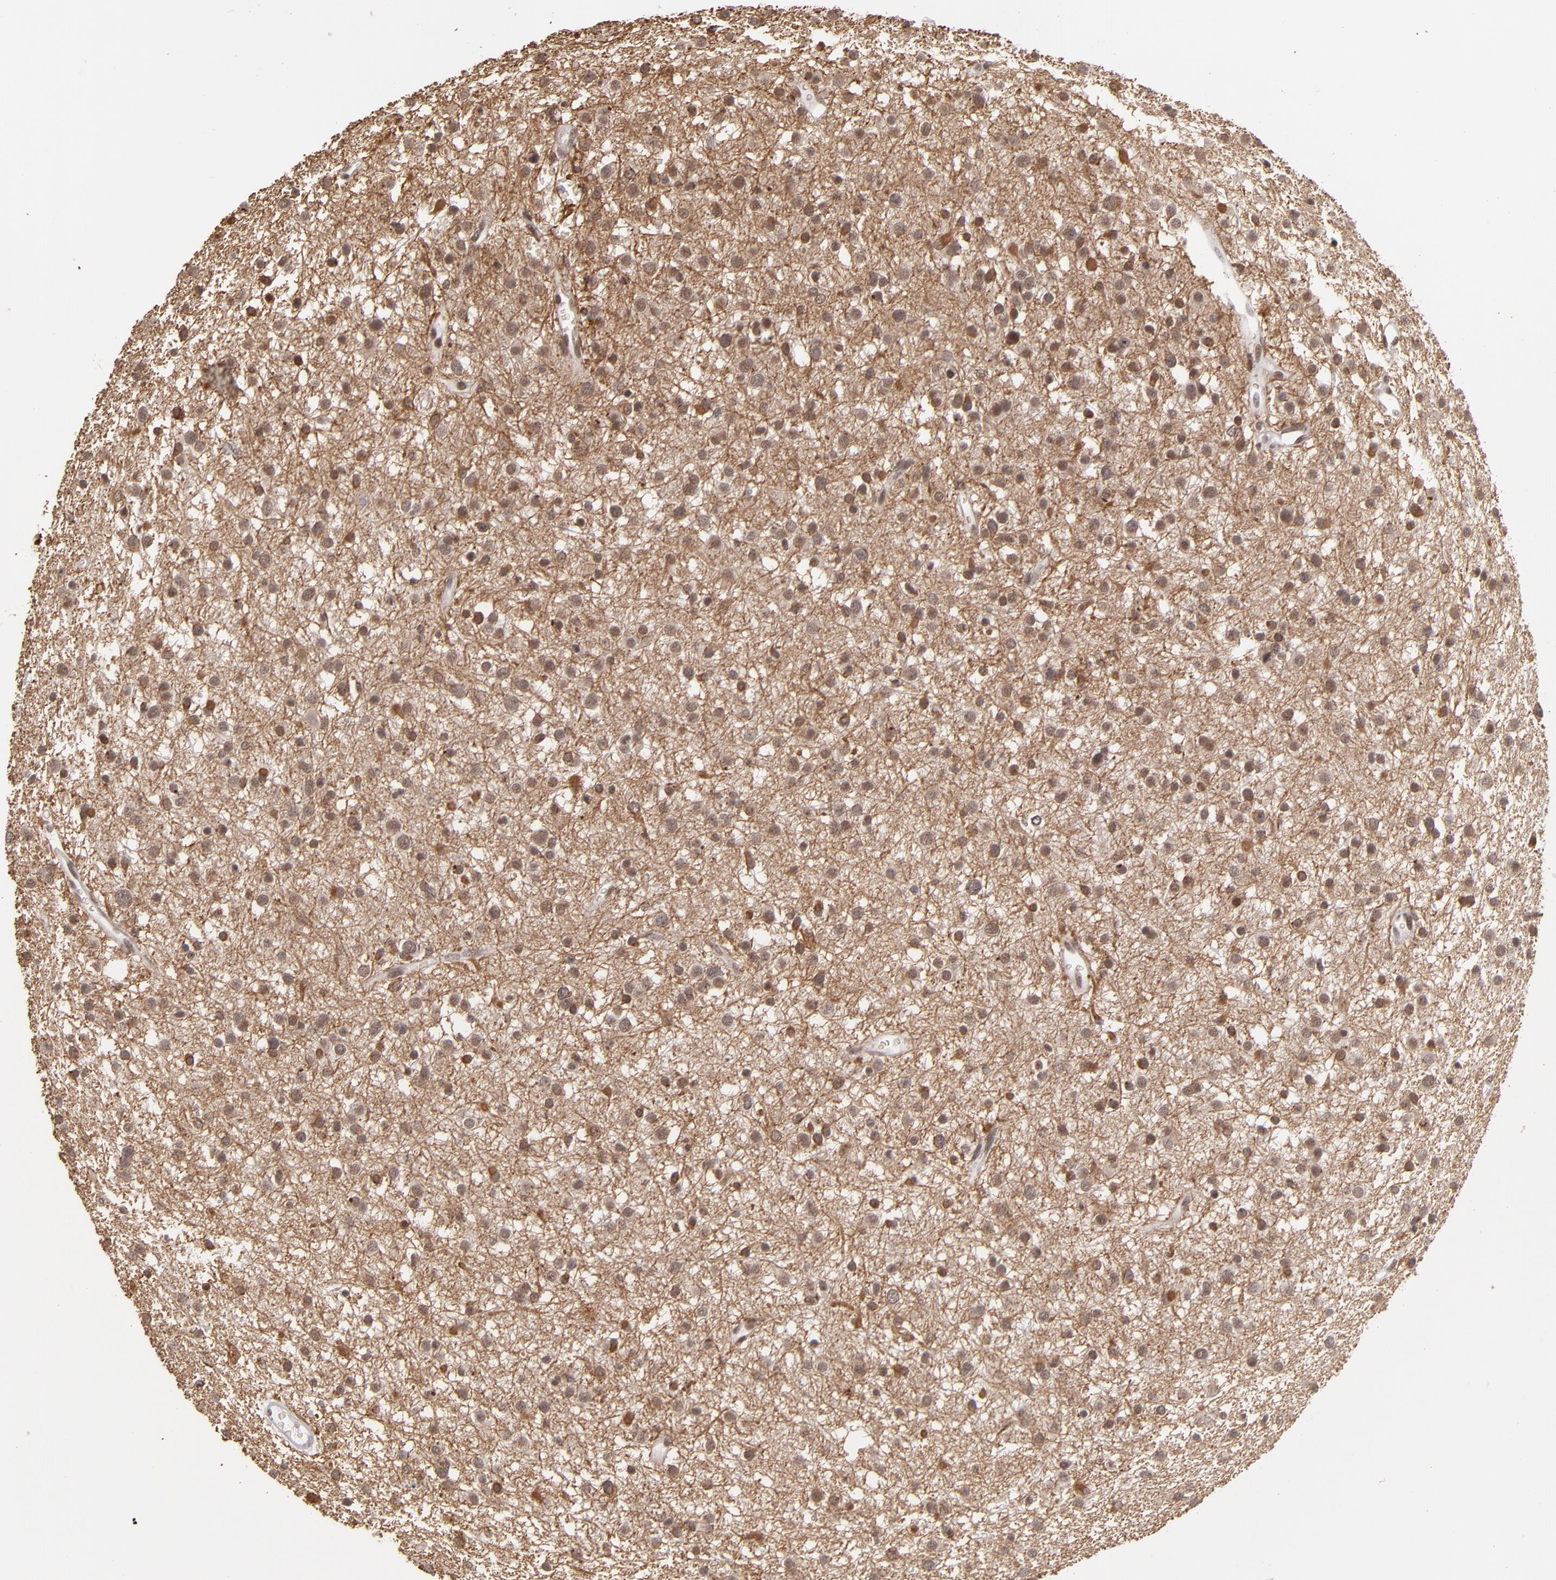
{"staining": {"intensity": "moderate", "quantity": "25%-75%", "location": "nuclear"}, "tissue": "glioma", "cell_type": "Tumor cells", "image_type": "cancer", "snomed": [{"axis": "morphology", "description": "Glioma, malignant, Low grade"}, {"axis": "topography", "description": "Brain"}], "caption": "Malignant glioma (low-grade) stained with a brown dye shows moderate nuclear positive expression in approximately 25%-75% of tumor cells.", "gene": "MLLT3", "patient": {"sex": "female", "age": 36}}